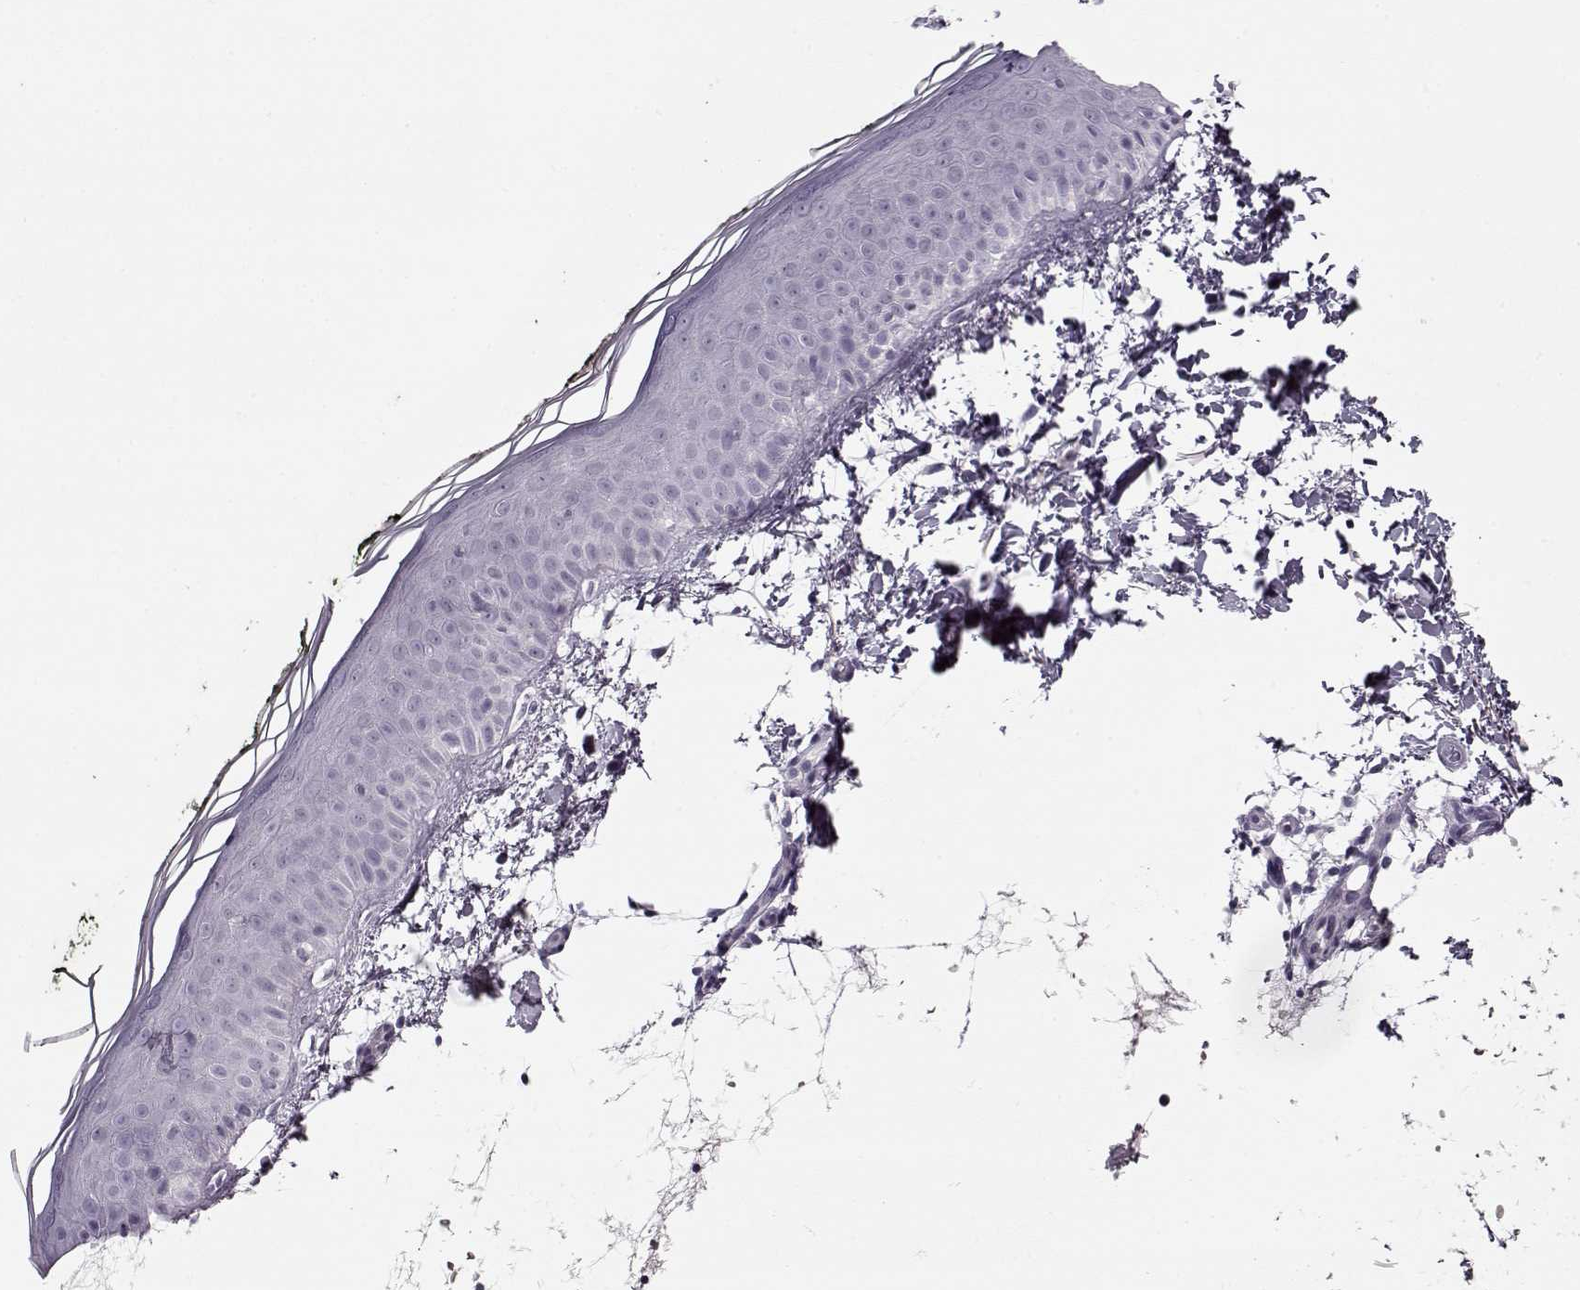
{"staining": {"intensity": "negative", "quantity": "none", "location": "none"}, "tissue": "skin", "cell_type": "Fibroblasts", "image_type": "normal", "snomed": [{"axis": "morphology", "description": "Normal tissue, NOS"}, {"axis": "topography", "description": "Skin"}], "caption": "IHC photomicrograph of benign human skin stained for a protein (brown), which exhibits no staining in fibroblasts.", "gene": "PNMT", "patient": {"sex": "female", "age": 62}}